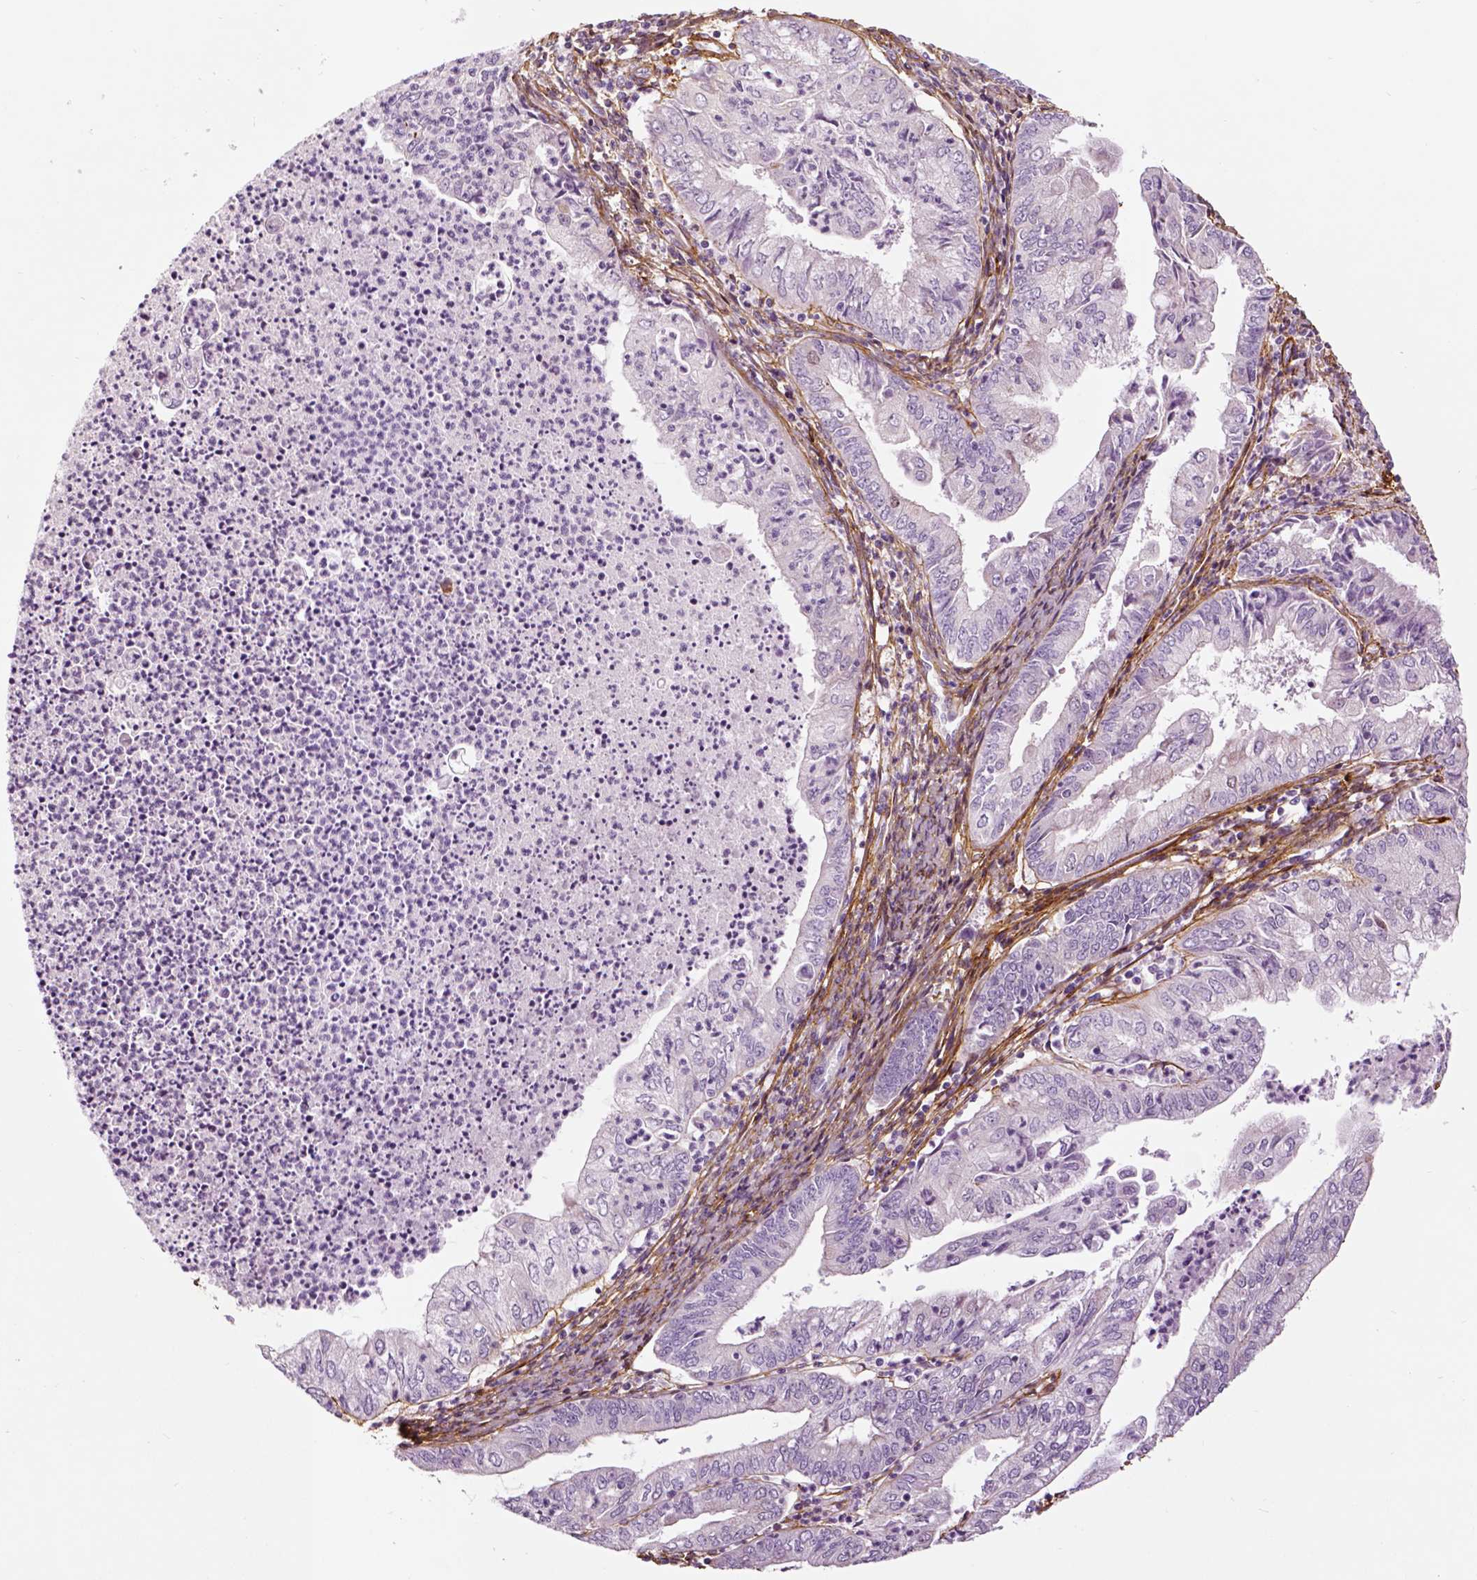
{"staining": {"intensity": "negative", "quantity": "none", "location": "none"}, "tissue": "endometrial cancer", "cell_type": "Tumor cells", "image_type": "cancer", "snomed": [{"axis": "morphology", "description": "Adenocarcinoma, NOS"}, {"axis": "topography", "description": "Endometrium"}], "caption": "Tumor cells are negative for brown protein staining in endometrial cancer (adenocarcinoma).", "gene": "COL6A2", "patient": {"sex": "female", "age": 55}}